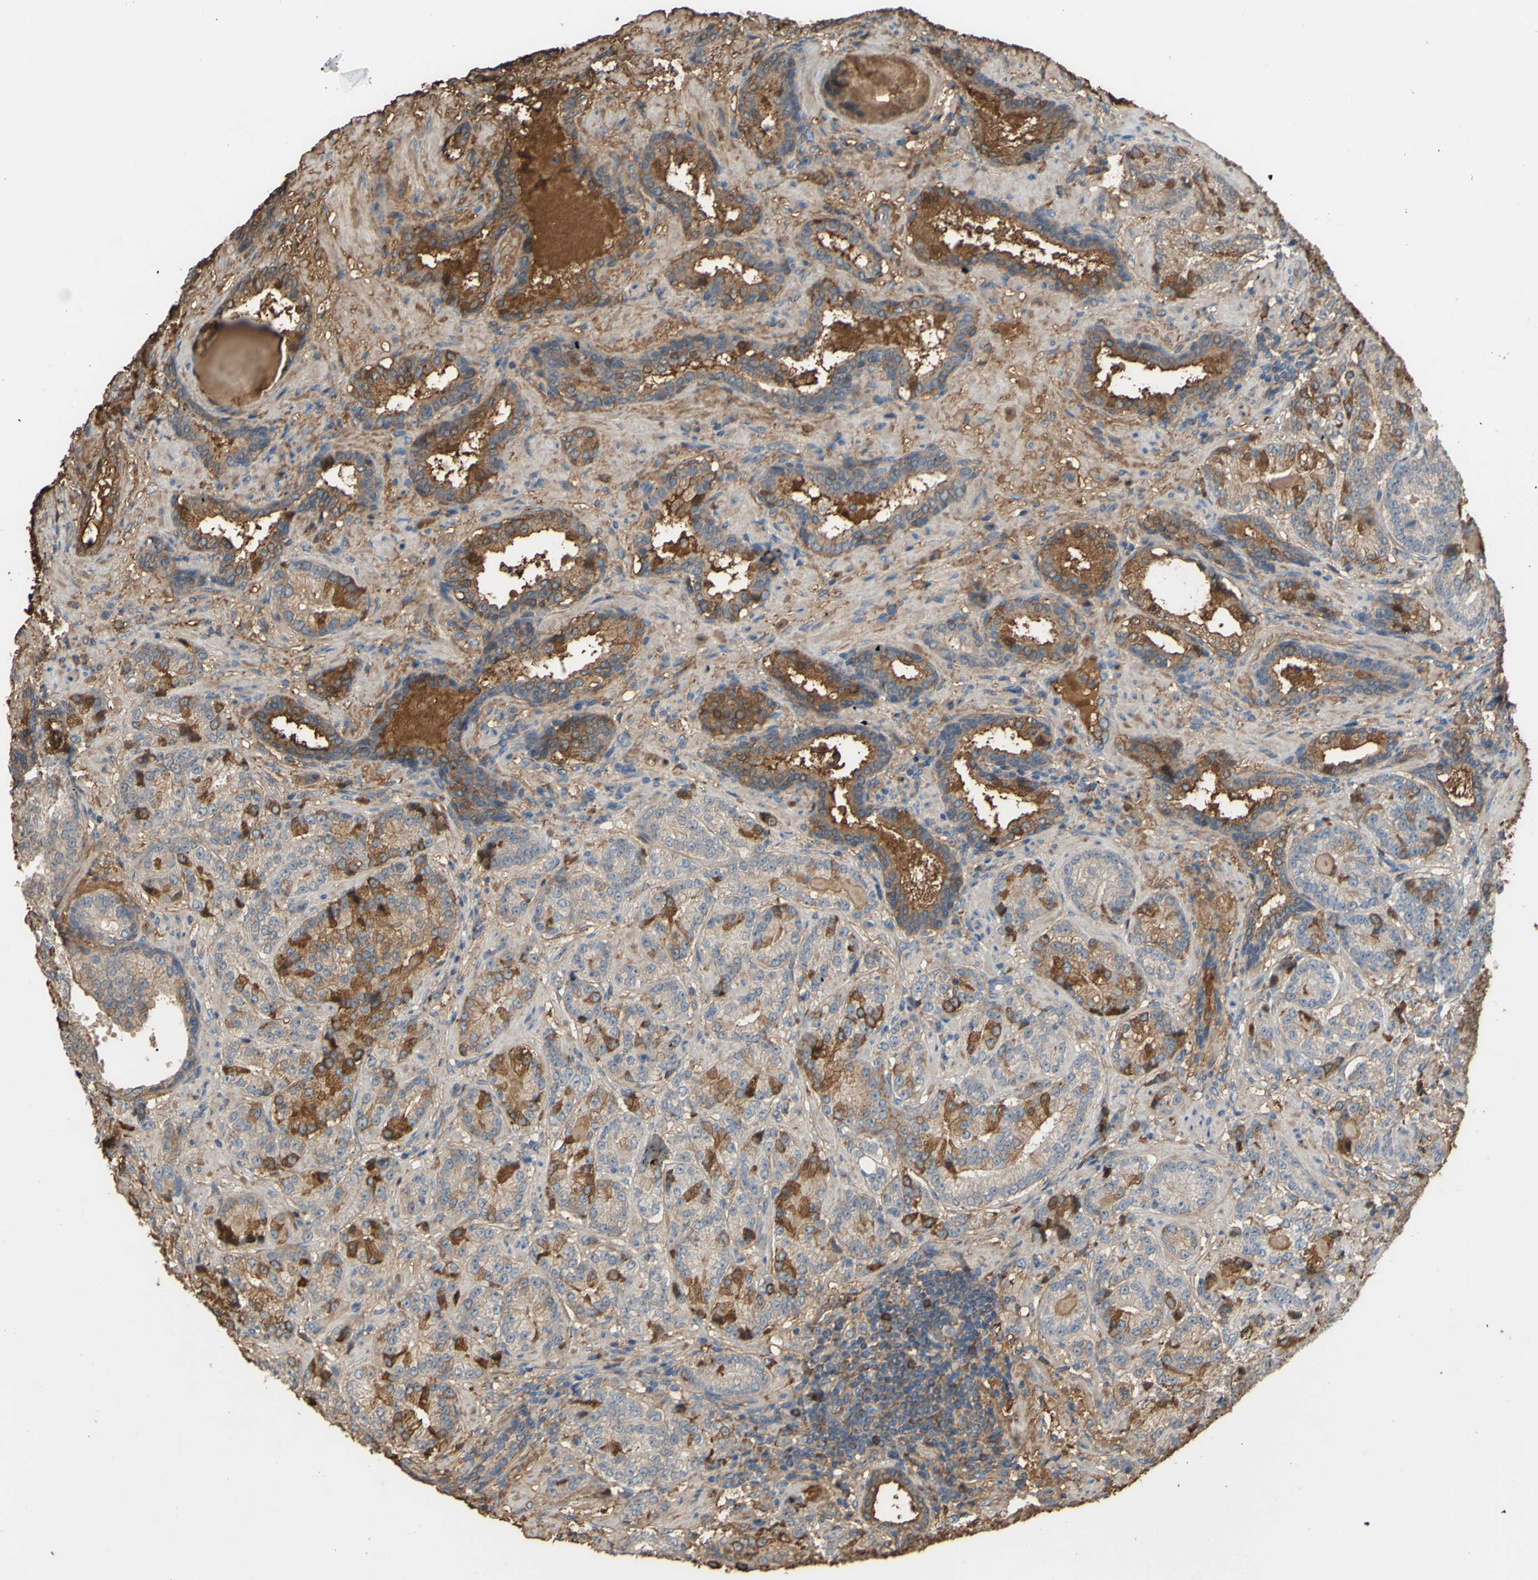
{"staining": {"intensity": "weak", "quantity": "25%-75%", "location": "cytoplasmic/membranous"}, "tissue": "prostate cancer", "cell_type": "Tumor cells", "image_type": "cancer", "snomed": [{"axis": "morphology", "description": "Adenocarcinoma, High grade"}, {"axis": "topography", "description": "Prostate"}], "caption": "Prostate cancer (high-grade adenocarcinoma) stained for a protein shows weak cytoplasmic/membranous positivity in tumor cells.", "gene": "PTGDS", "patient": {"sex": "male", "age": 61}}